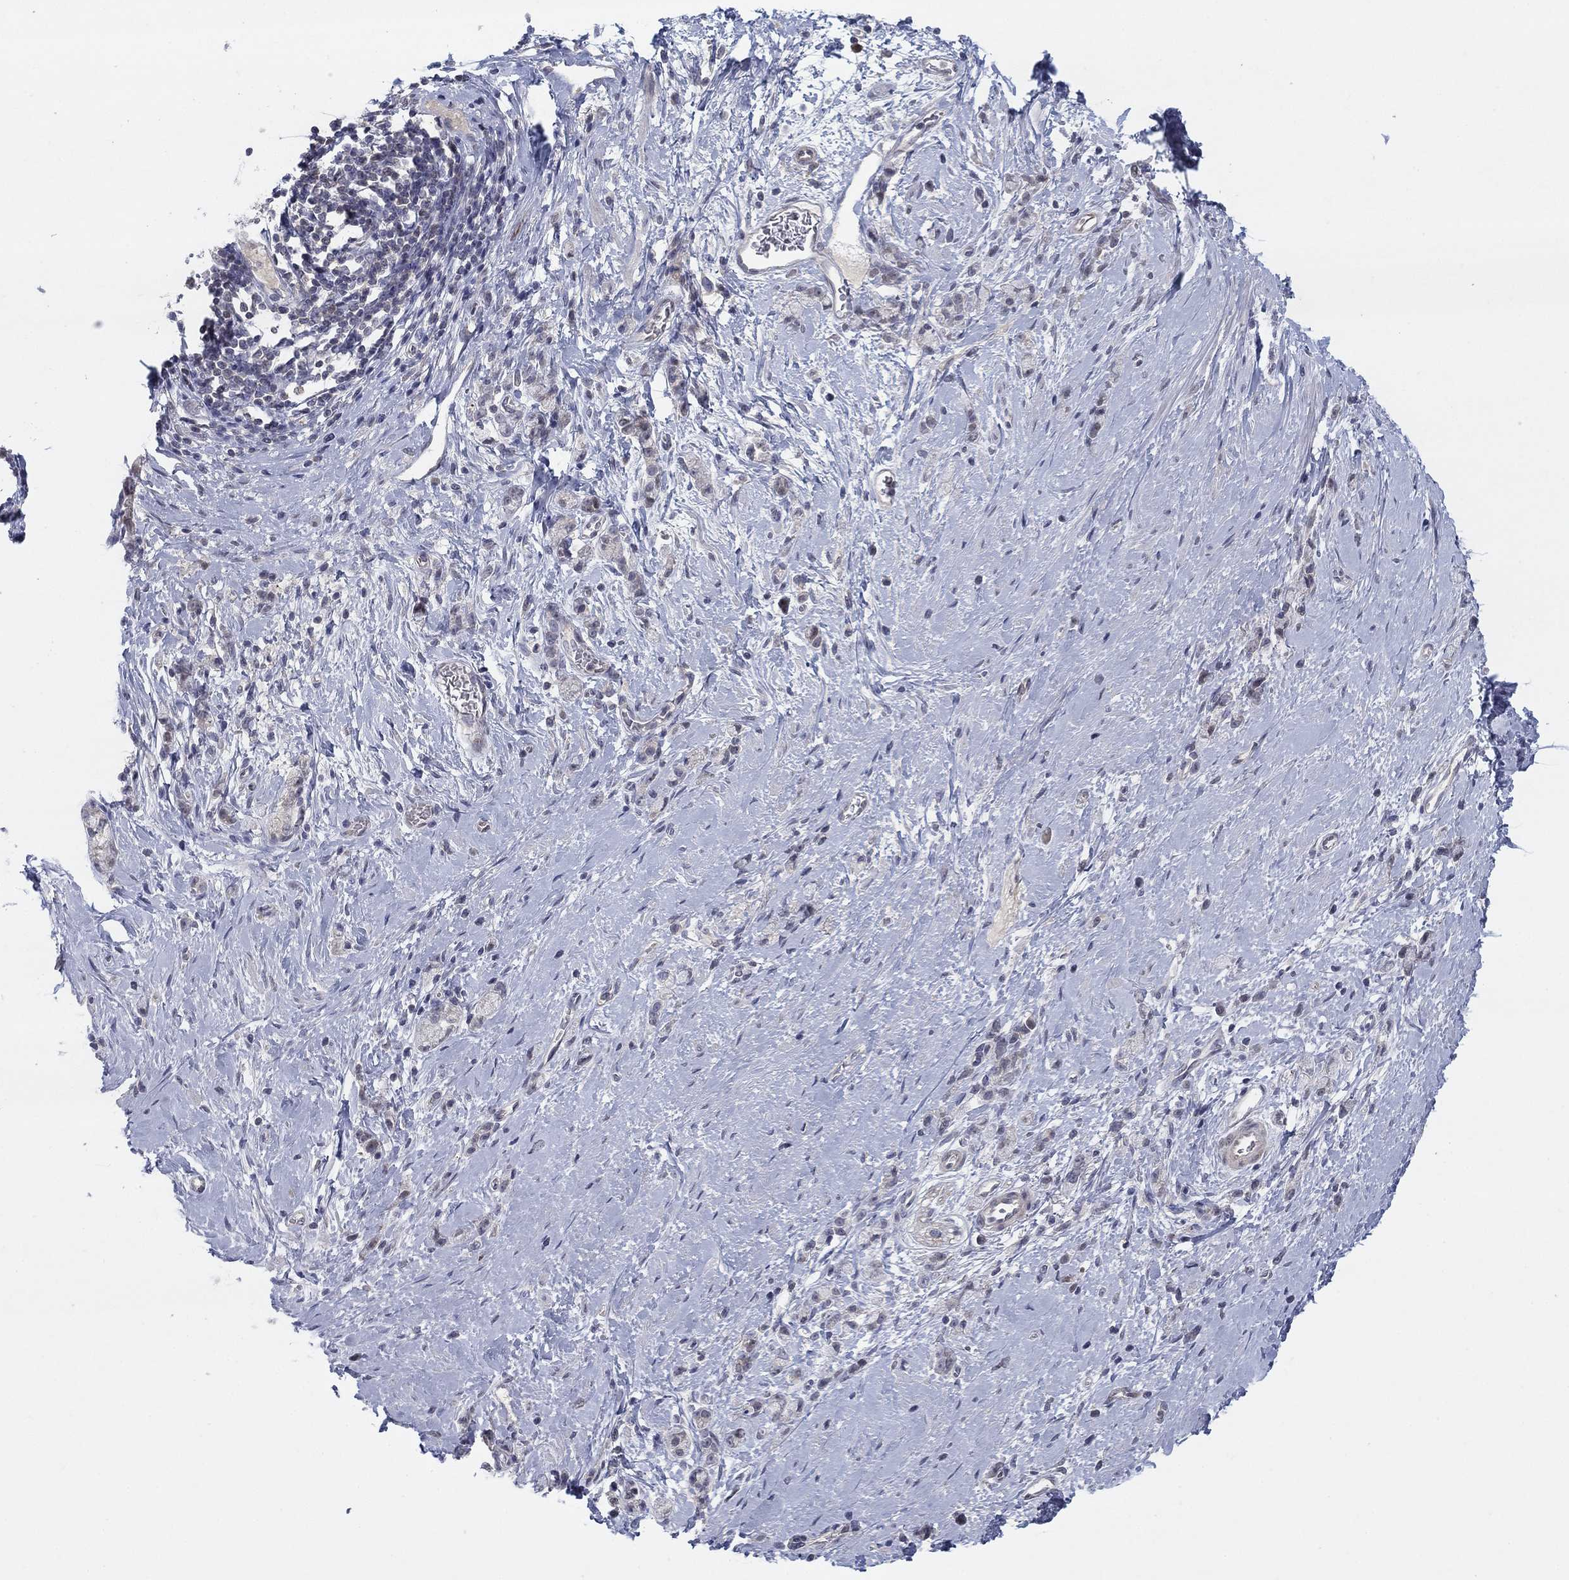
{"staining": {"intensity": "negative", "quantity": "none", "location": "none"}, "tissue": "stomach cancer", "cell_type": "Tumor cells", "image_type": "cancer", "snomed": [{"axis": "morphology", "description": "Adenocarcinoma, NOS"}, {"axis": "topography", "description": "Stomach"}], "caption": "Immunohistochemistry histopathology image of neoplastic tissue: human stomach cancer (adenocarcinoma) stained with DAB reveals no significant protein staining in tumor cells.", "gene": "AMN1", "patient": {"sex": "male", "age": 58}}